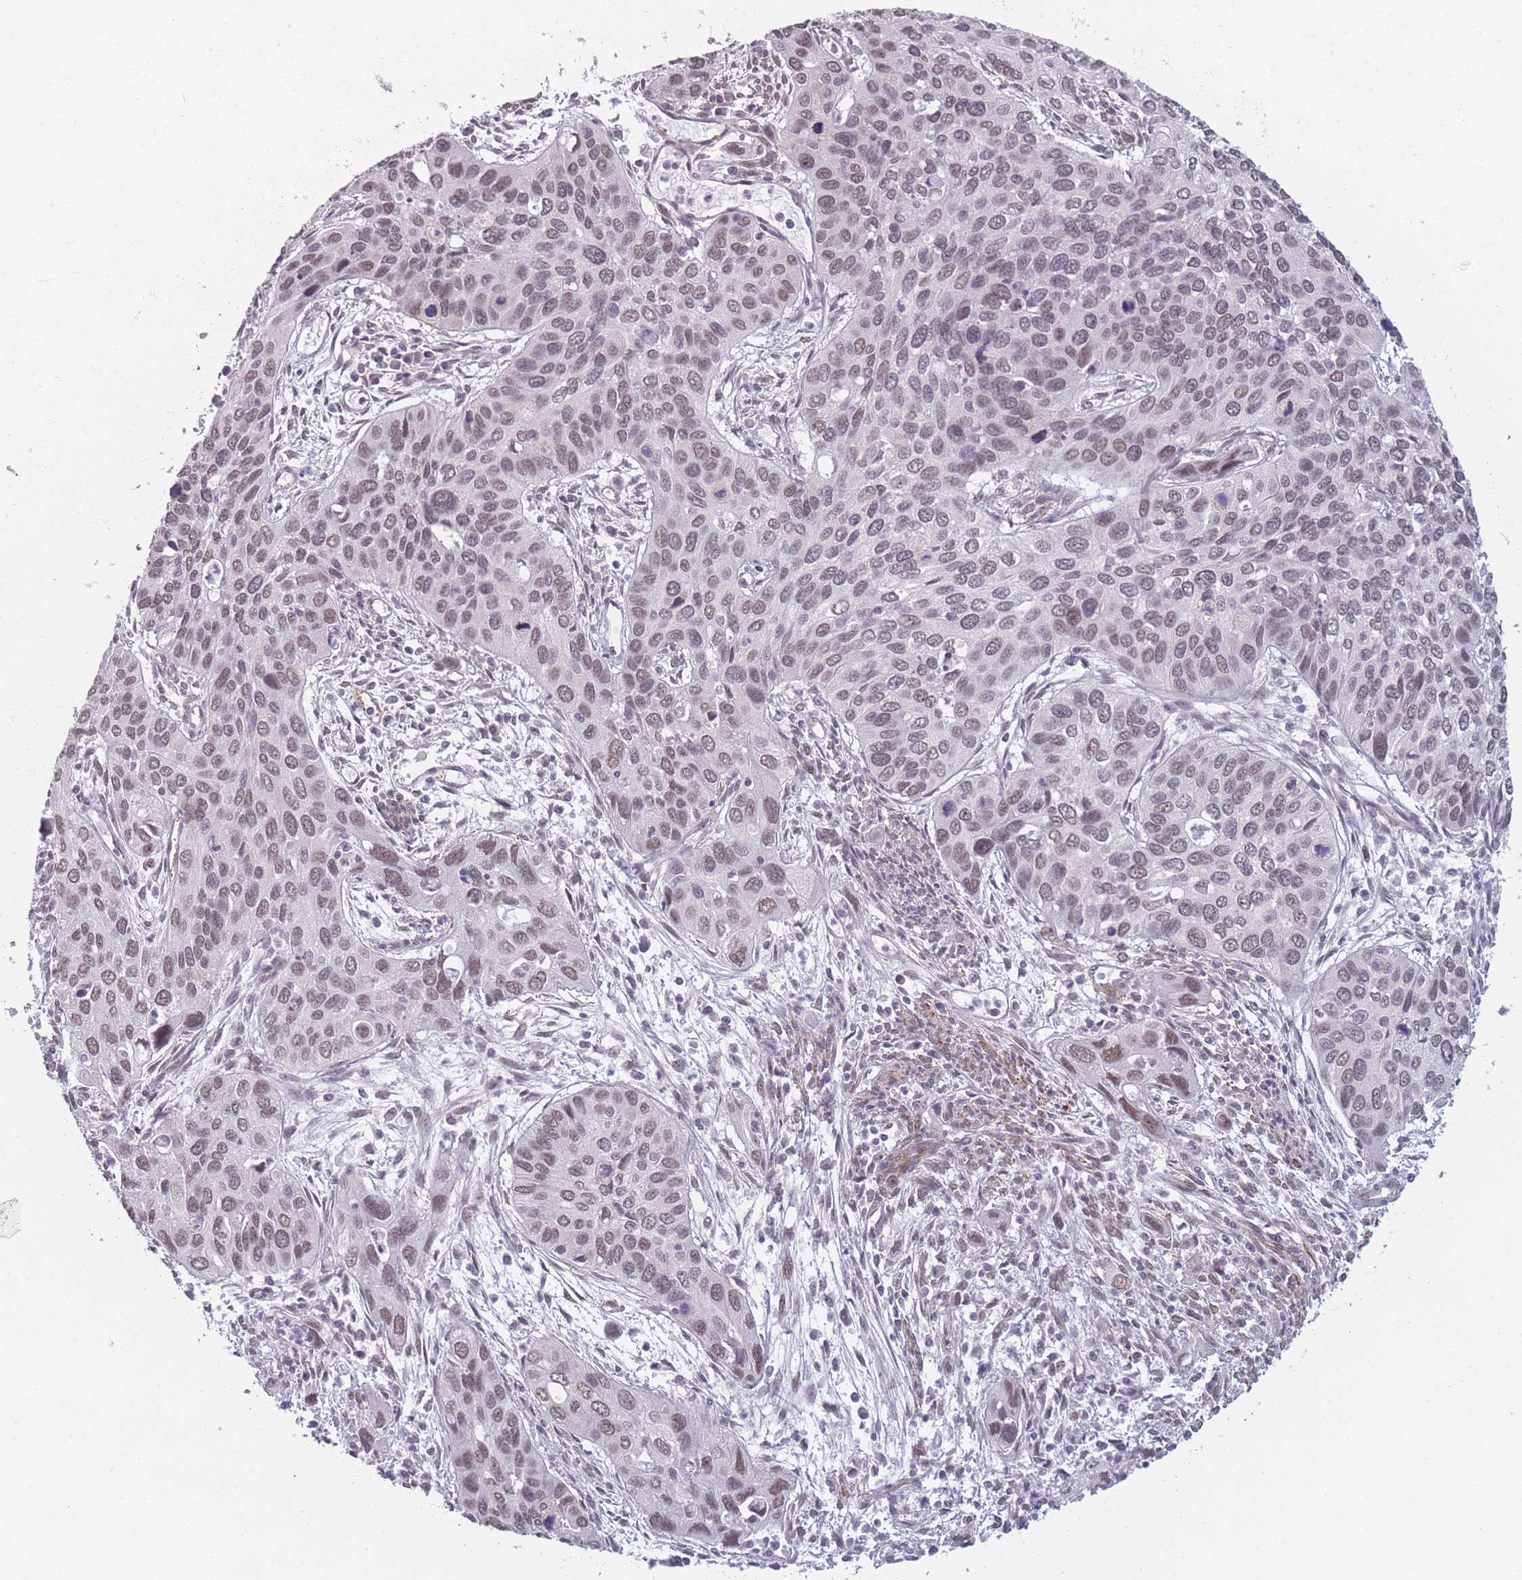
{"staining": {"intensity": "moderate", "quantity": "25%-75%", "location": "nuclear"}, "tissue": "cervical cancer", "cell_type": "Tumor cells", "image_type": "cancer", "snomed": [{"axis": "morphology", "description": "Squamous cell carcinoma, NOS"}, {"axis": "topography", "description": "Cervix"}], "caption": "Cervical cancer stained with a brown dye displays moderate nuclear positive expression in about 25%-75% of tumor cells.", "gene": "SIN3B", "patient": {"sex": "female", "age": 55}}